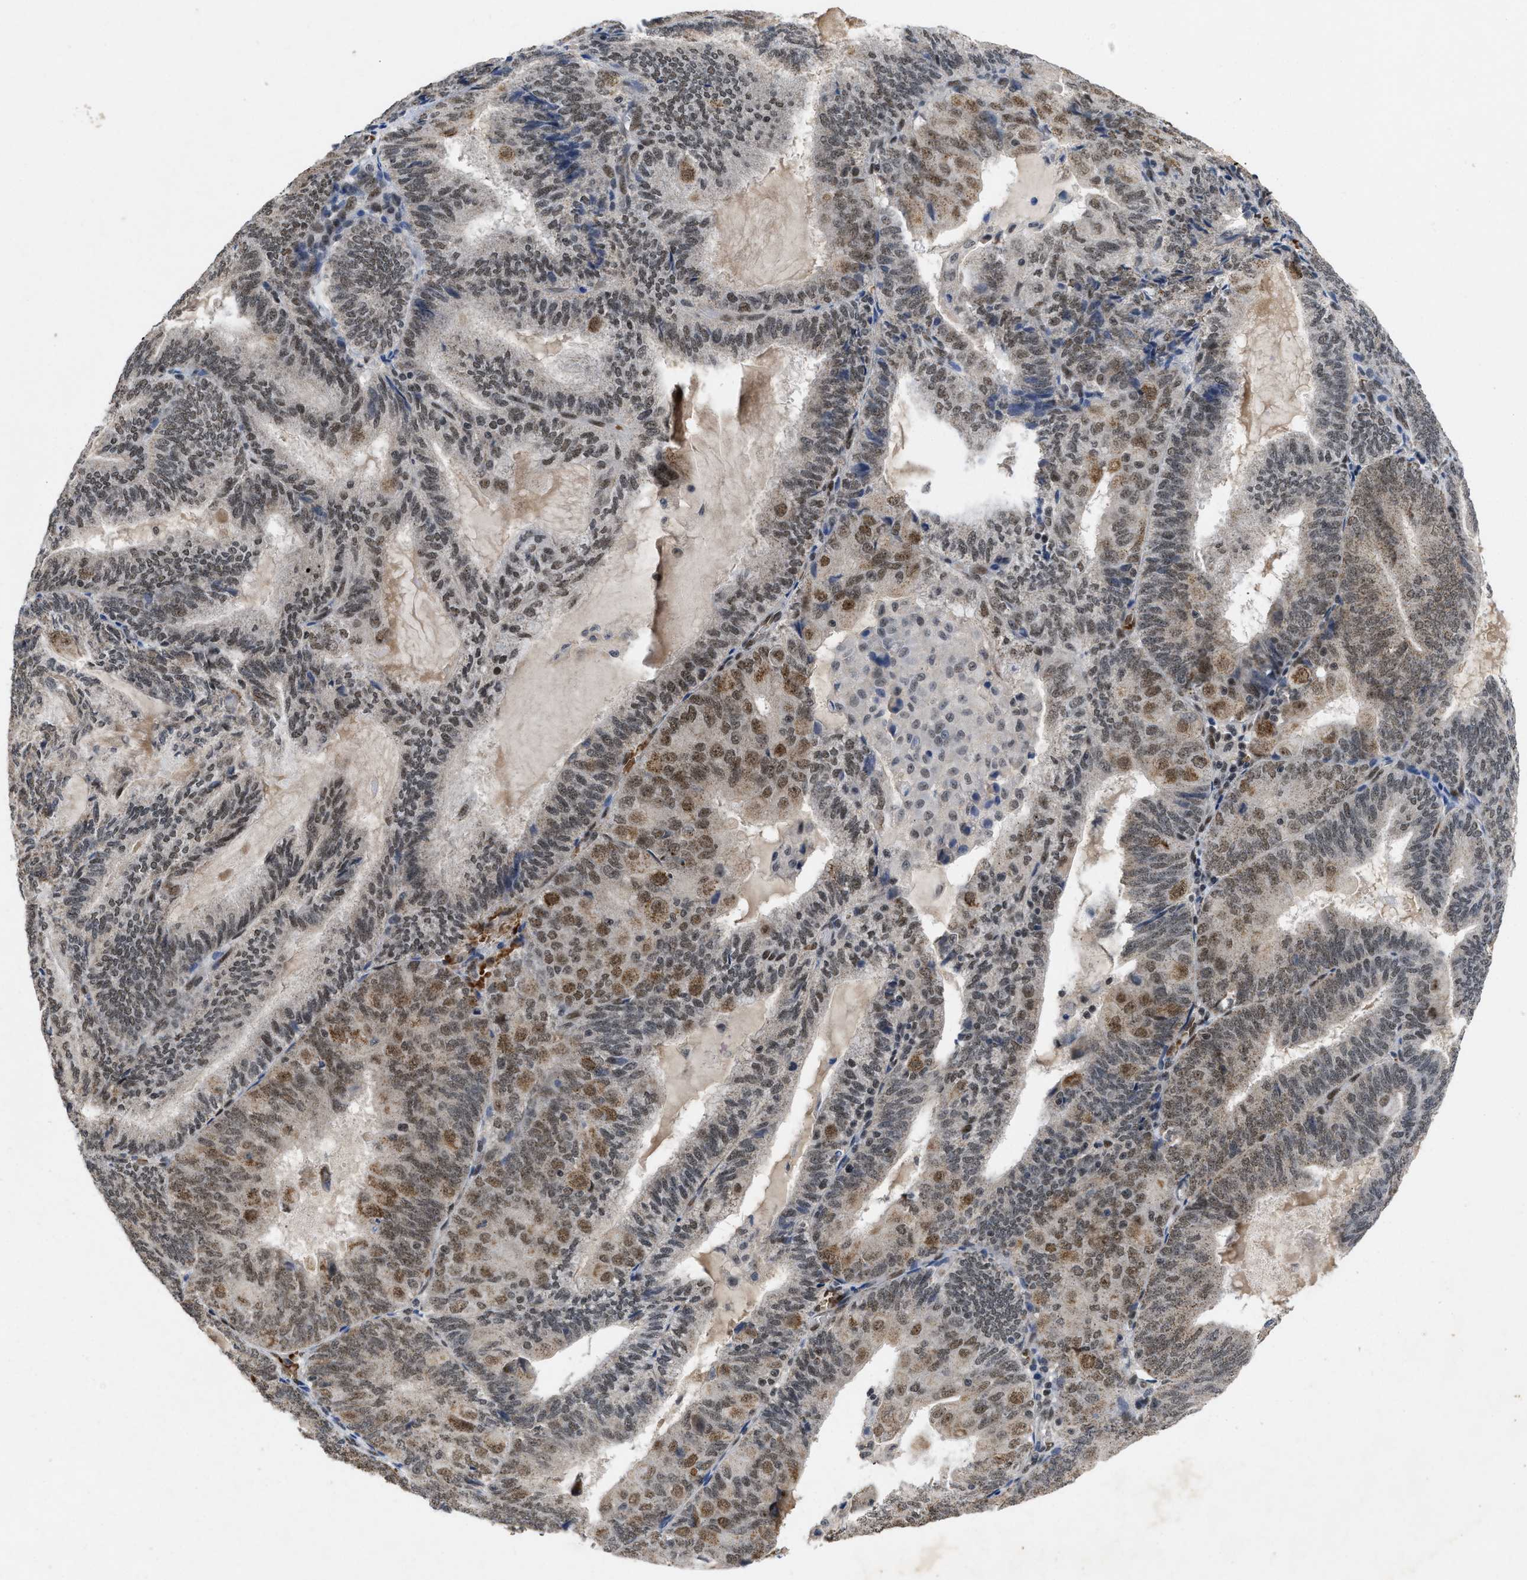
{"staining": {"intensity": "weak", "quantity": ">75%", "location": "nuclear"}, "tissue": "endometrial cancer", "cell_type": "Tumor cells", "image_type": "cancer", "snomed": [{"axis": "morphology", "description": "Adenocarcinoma, NOS"}, {"axis": "topography", "description": "Endometrium"}], "caption": "Weak nuclear protein staining is appreciated in about >75% of tumor cells in endometrial adenocarcinoma.", "gene": "ZNF346", "patient": {"sex": "female", "age": 81}}